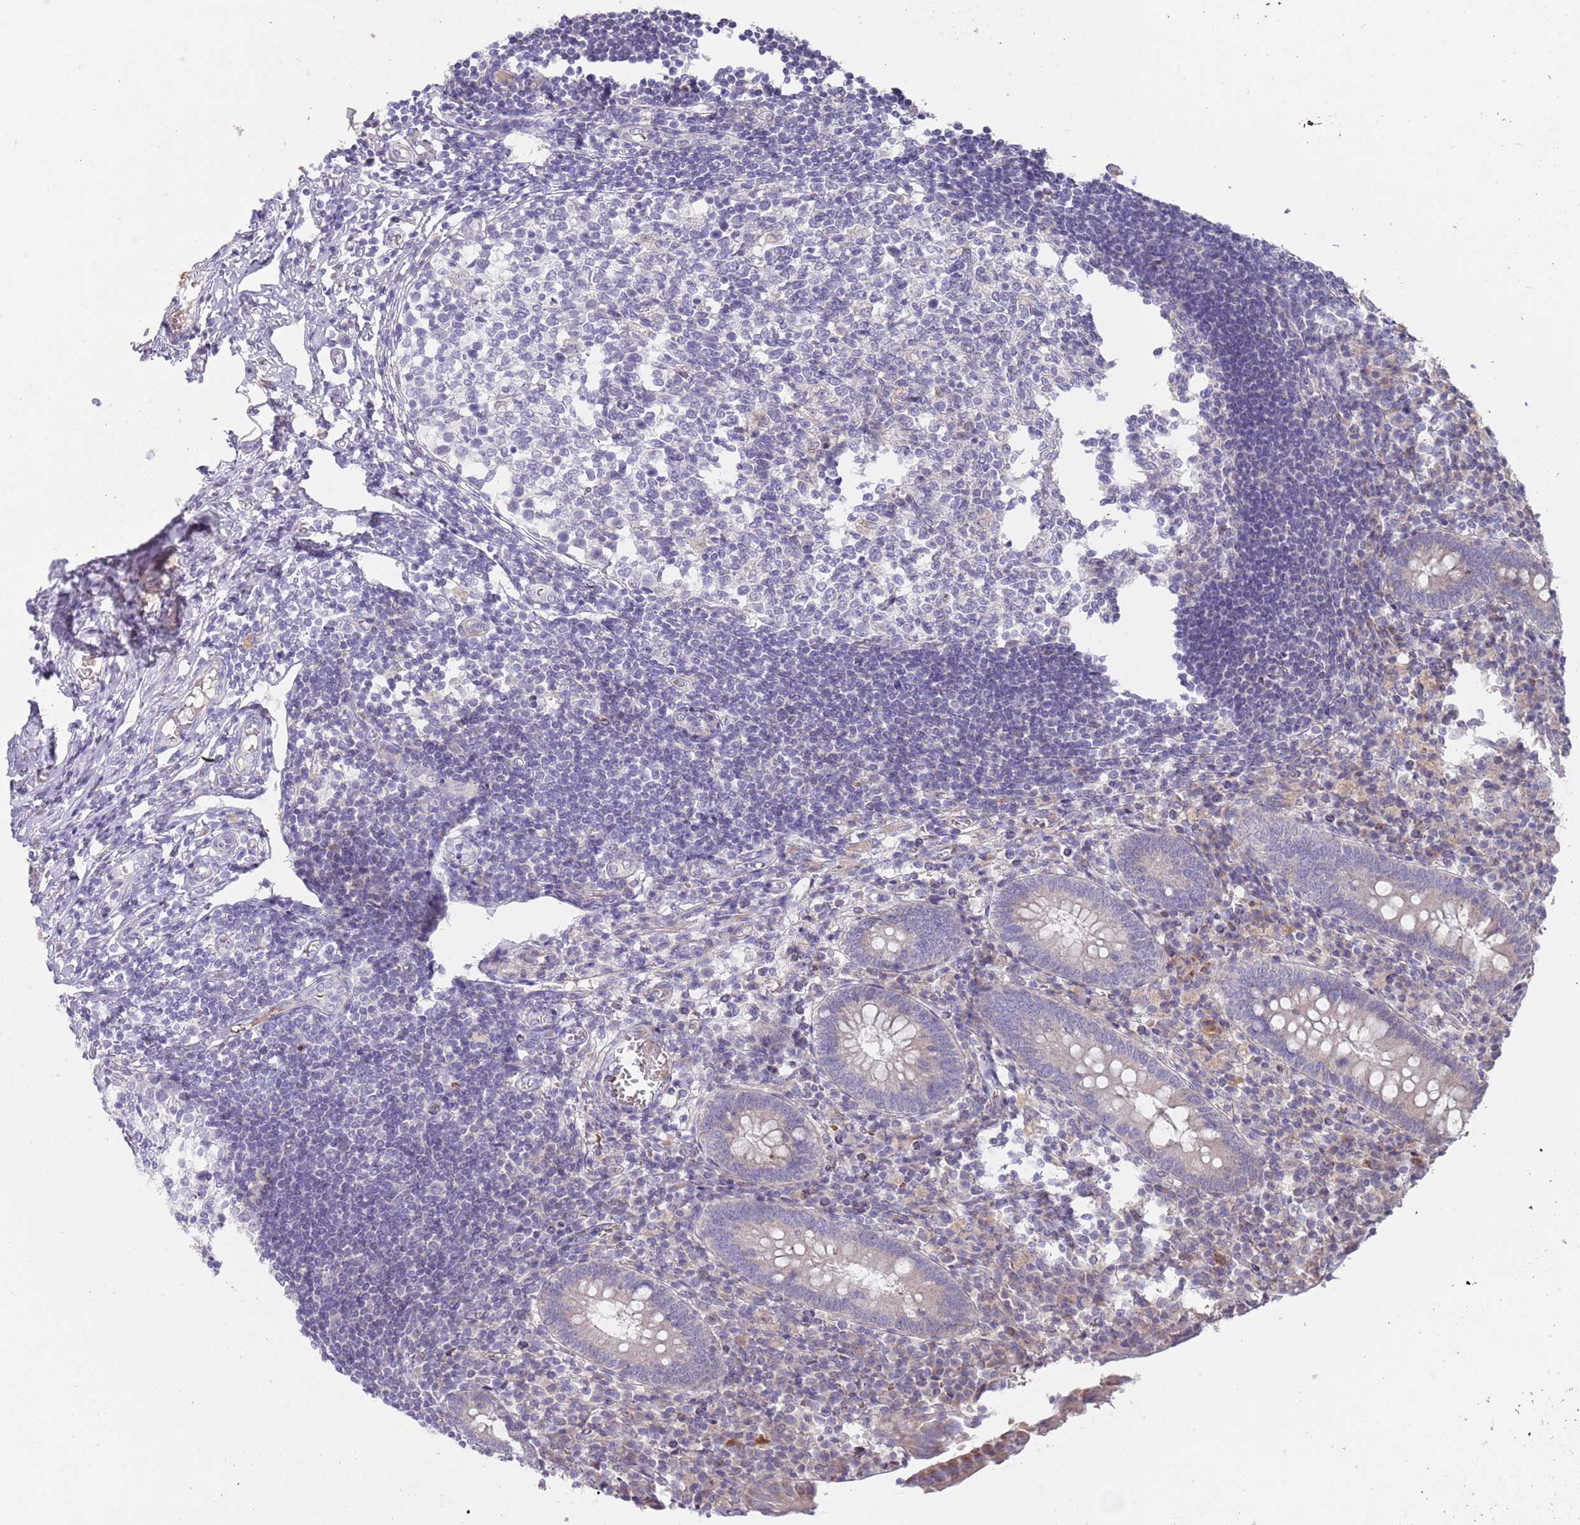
{"staining": {"intensity": "moderate", "quantity": "<25%", "location": "cytoplasmic/membranous"}, "tissue": "appendix", "cell_type": "Glandular cells", "image_type": "normal", "snomed": [{"axis": "morphology", "description": "Normal tissue, NOS"}, {"axis": "topography", "description": "Appendix"}], "caption": "The immunohistochemical stain shows moderate cytoplasmic/membranous expression in glandular cells of normal appendix.", "gene": "PRAC1", "patient": {"sex": "female", "age": 17}}